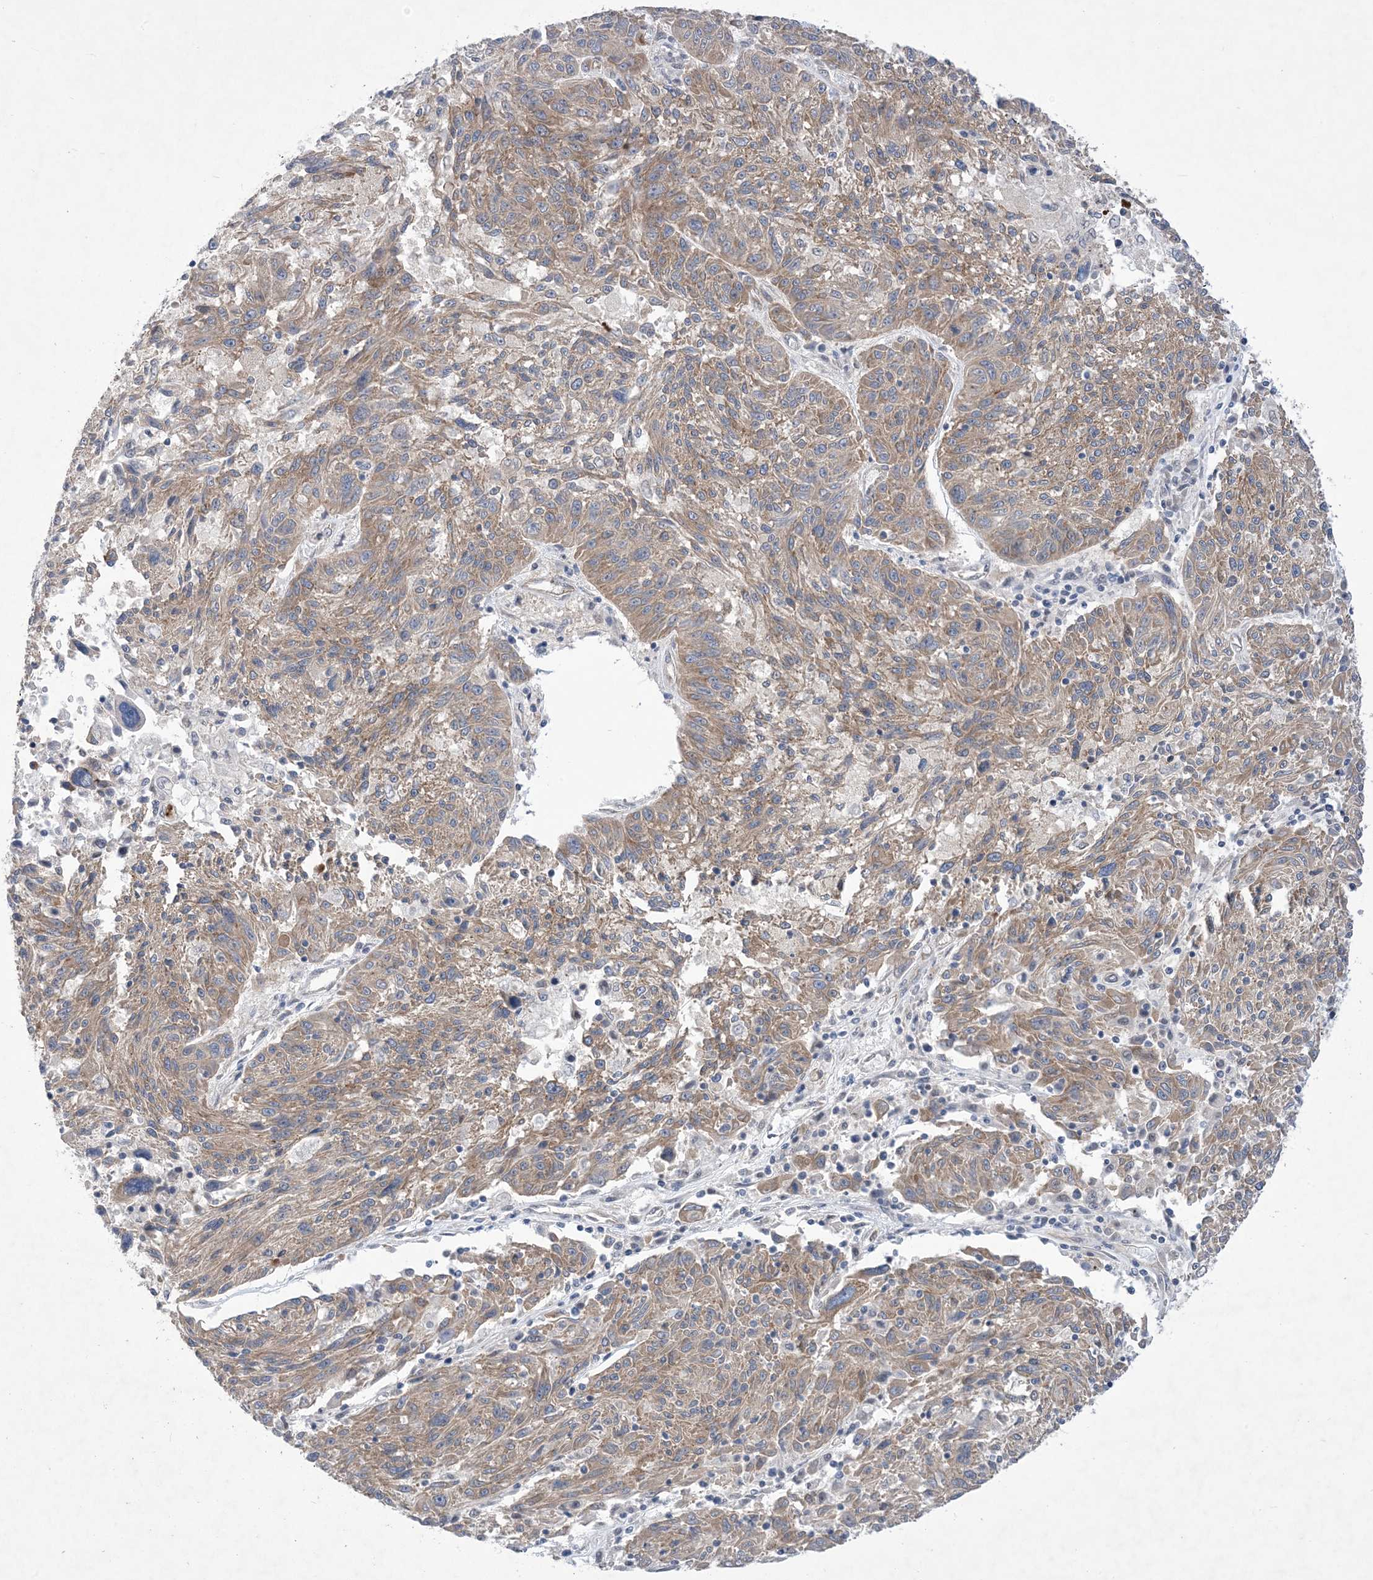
{"staining": {"intensity": "weak", "quantity": ">75%", "location": "cytoplasmic/membranous"}, "tissue": "melanoma", "cell_type": "Tumor cells", "image_type": "cancer", "snomed": [{"axis": "morphology", "description": "Malignant melanoma, NOS"}, {"axis": "topography", "description": "Skin"}], "caption": "There is low levels of weak cytoplasmic/membranous staining in tumor cells of malignant melanoma, as demonstrated by immunohistochemical staining (brown color).", "gene": "EHBP1", "patient": {"sex": "male", "age": 53}}